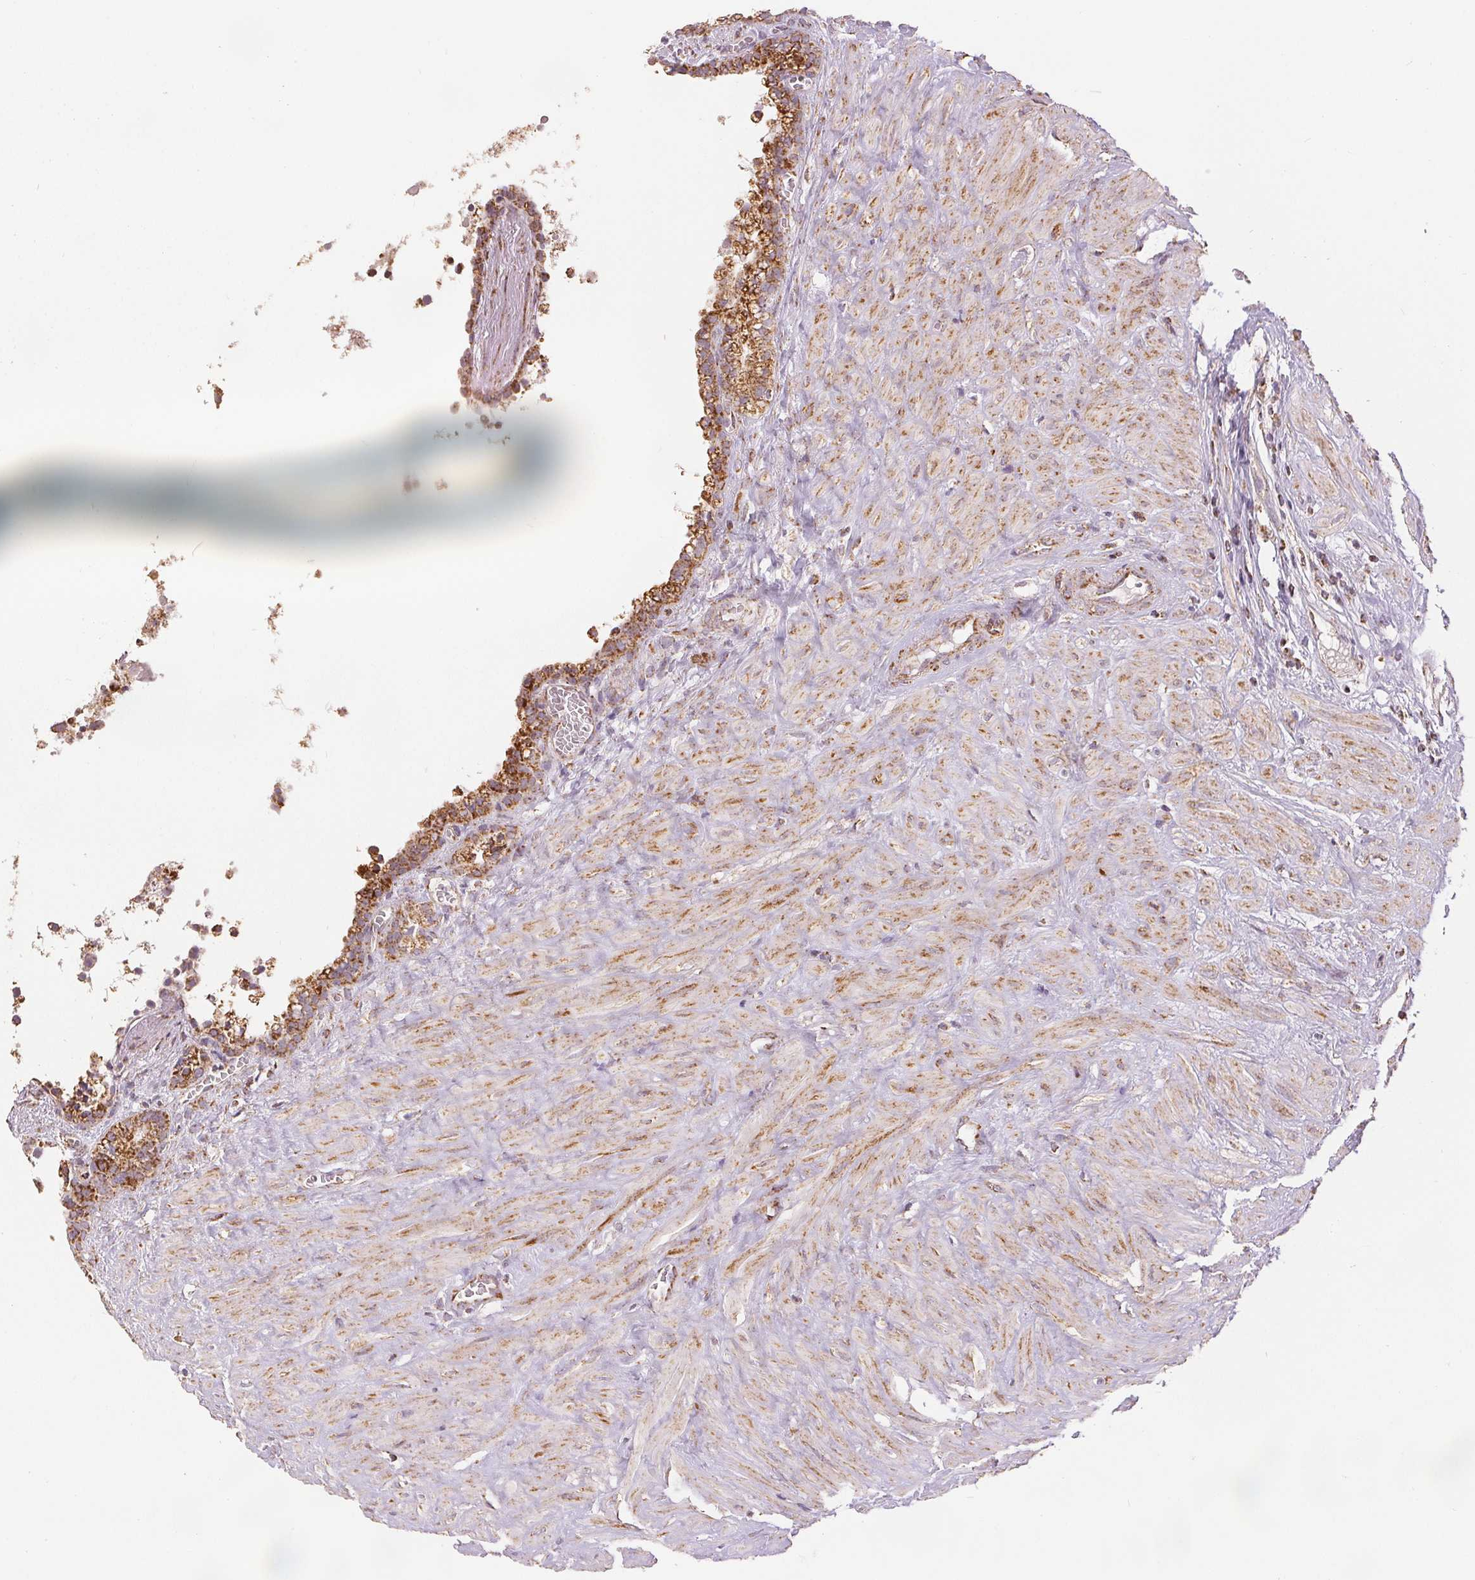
{"staining": {"intensity": "strong", "quantity": ">75%", "location": "cytoplasmic/membranous"}, "tissue": "seminal vesicle", "cell_type": "Glandular cells", "image_type": "normal", "snomed": [{"axis": "morphology", "description": "Normal tissue, NOS"}, {"axis": "topography", "description": "Seminal veicle"}], "caption": "Protein expression analysis of benign seminal vesicle demonstrates strong cytoplasmic/membranous expression in approximately >75% of glandular cells.", "gene": "SDHB", "patient": {"sex": "male", "age": 76}}